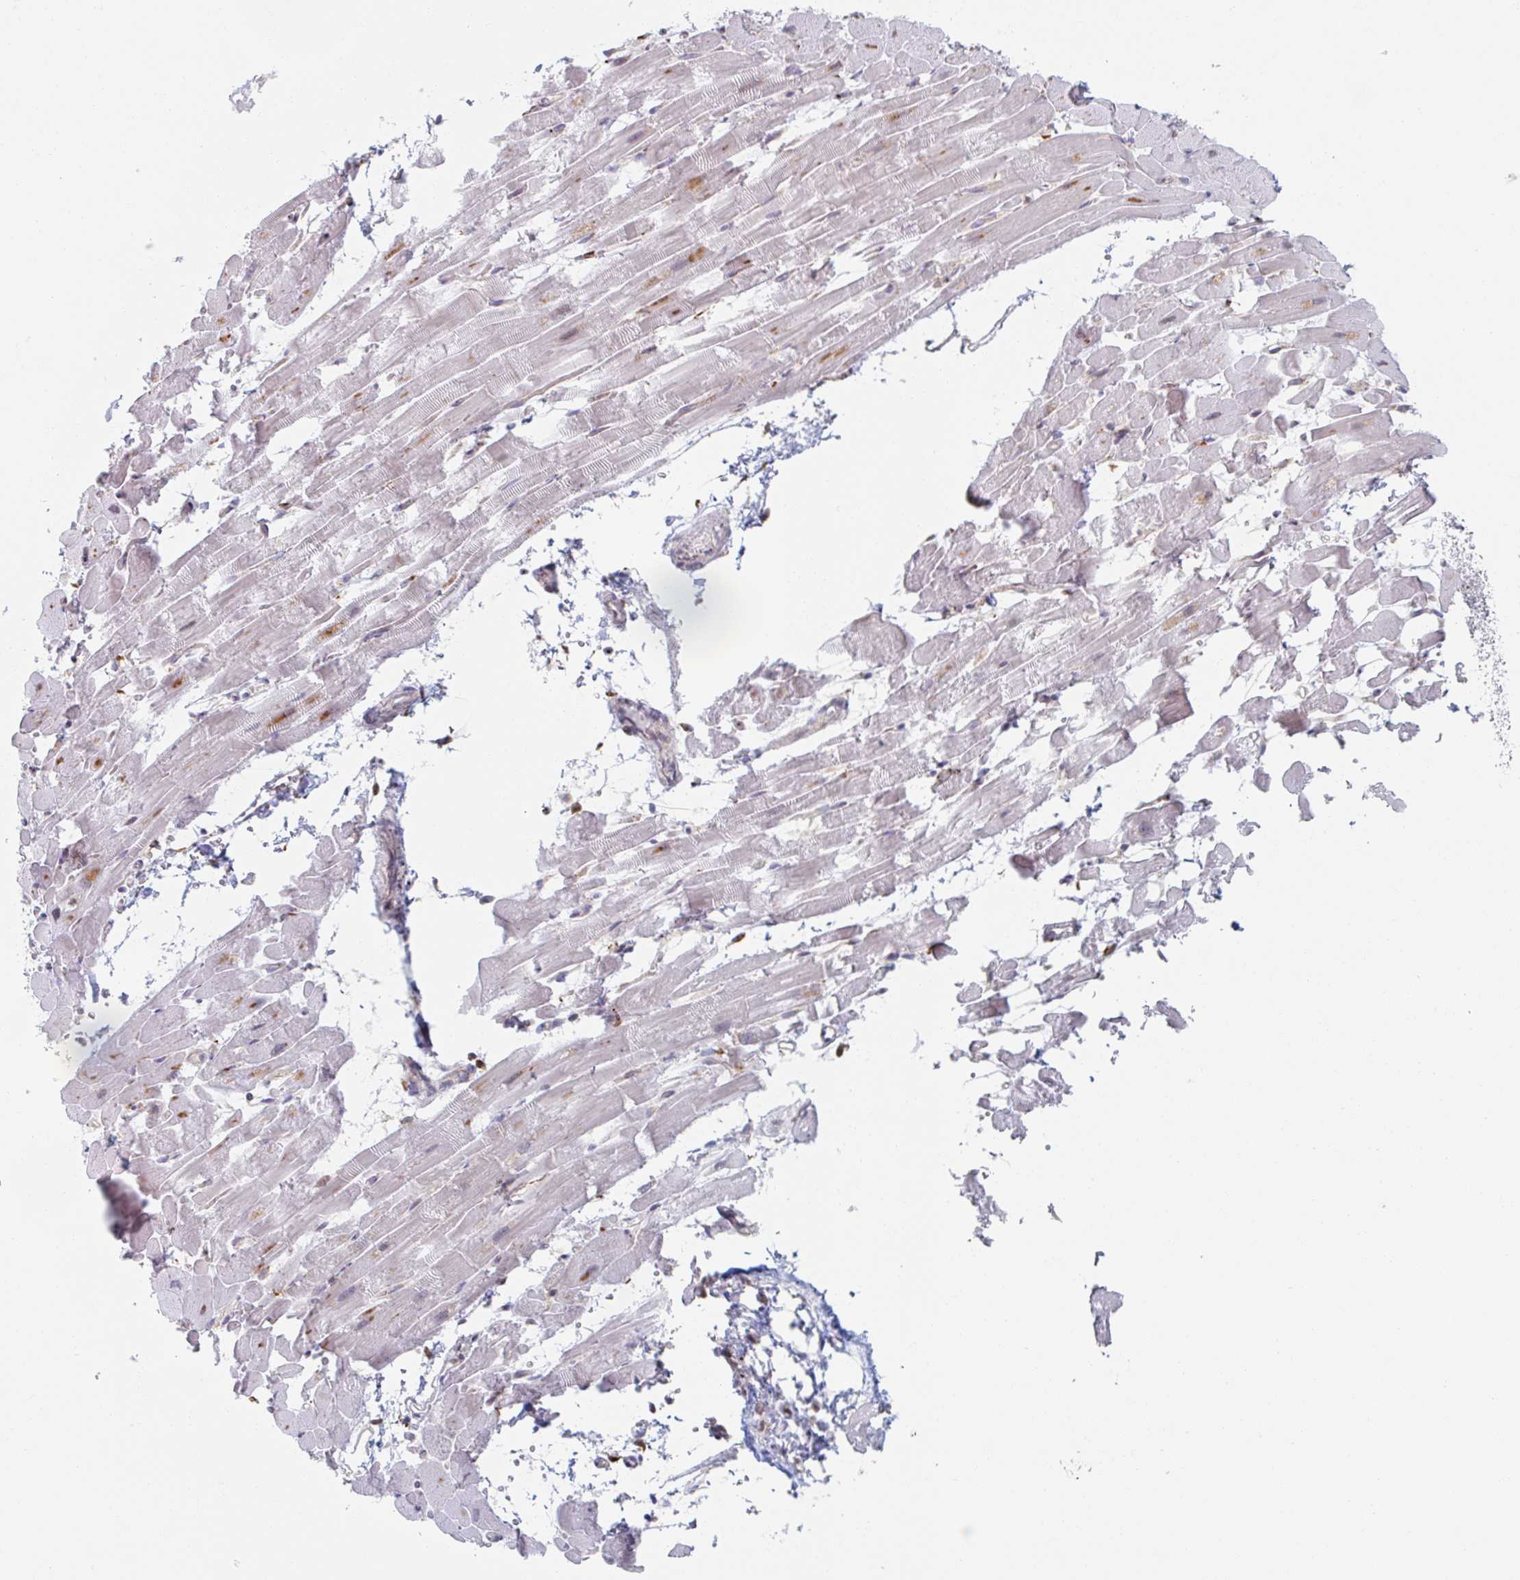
{"staining": {"intensity": "moderate", "quantity": "<25%", "location": "cytoplasmic/membranous"}, "tissue": "heart muscle", "cell_type": "Cardiomyocytes", "image_type": "normal", "snomed": [{"axis": "morphology", "description": "Normal tissue, NOS"}, {"axis": "topography", "description": "Heart"}], "caption": "Protein analysis of benign heart muscle exhibits moderate cytoplasmic/membranous expression in approximately <25% of cardiomyocytes.", "gene": "TRAPPC10", "patient": {"sex": "male", "age": 37}}